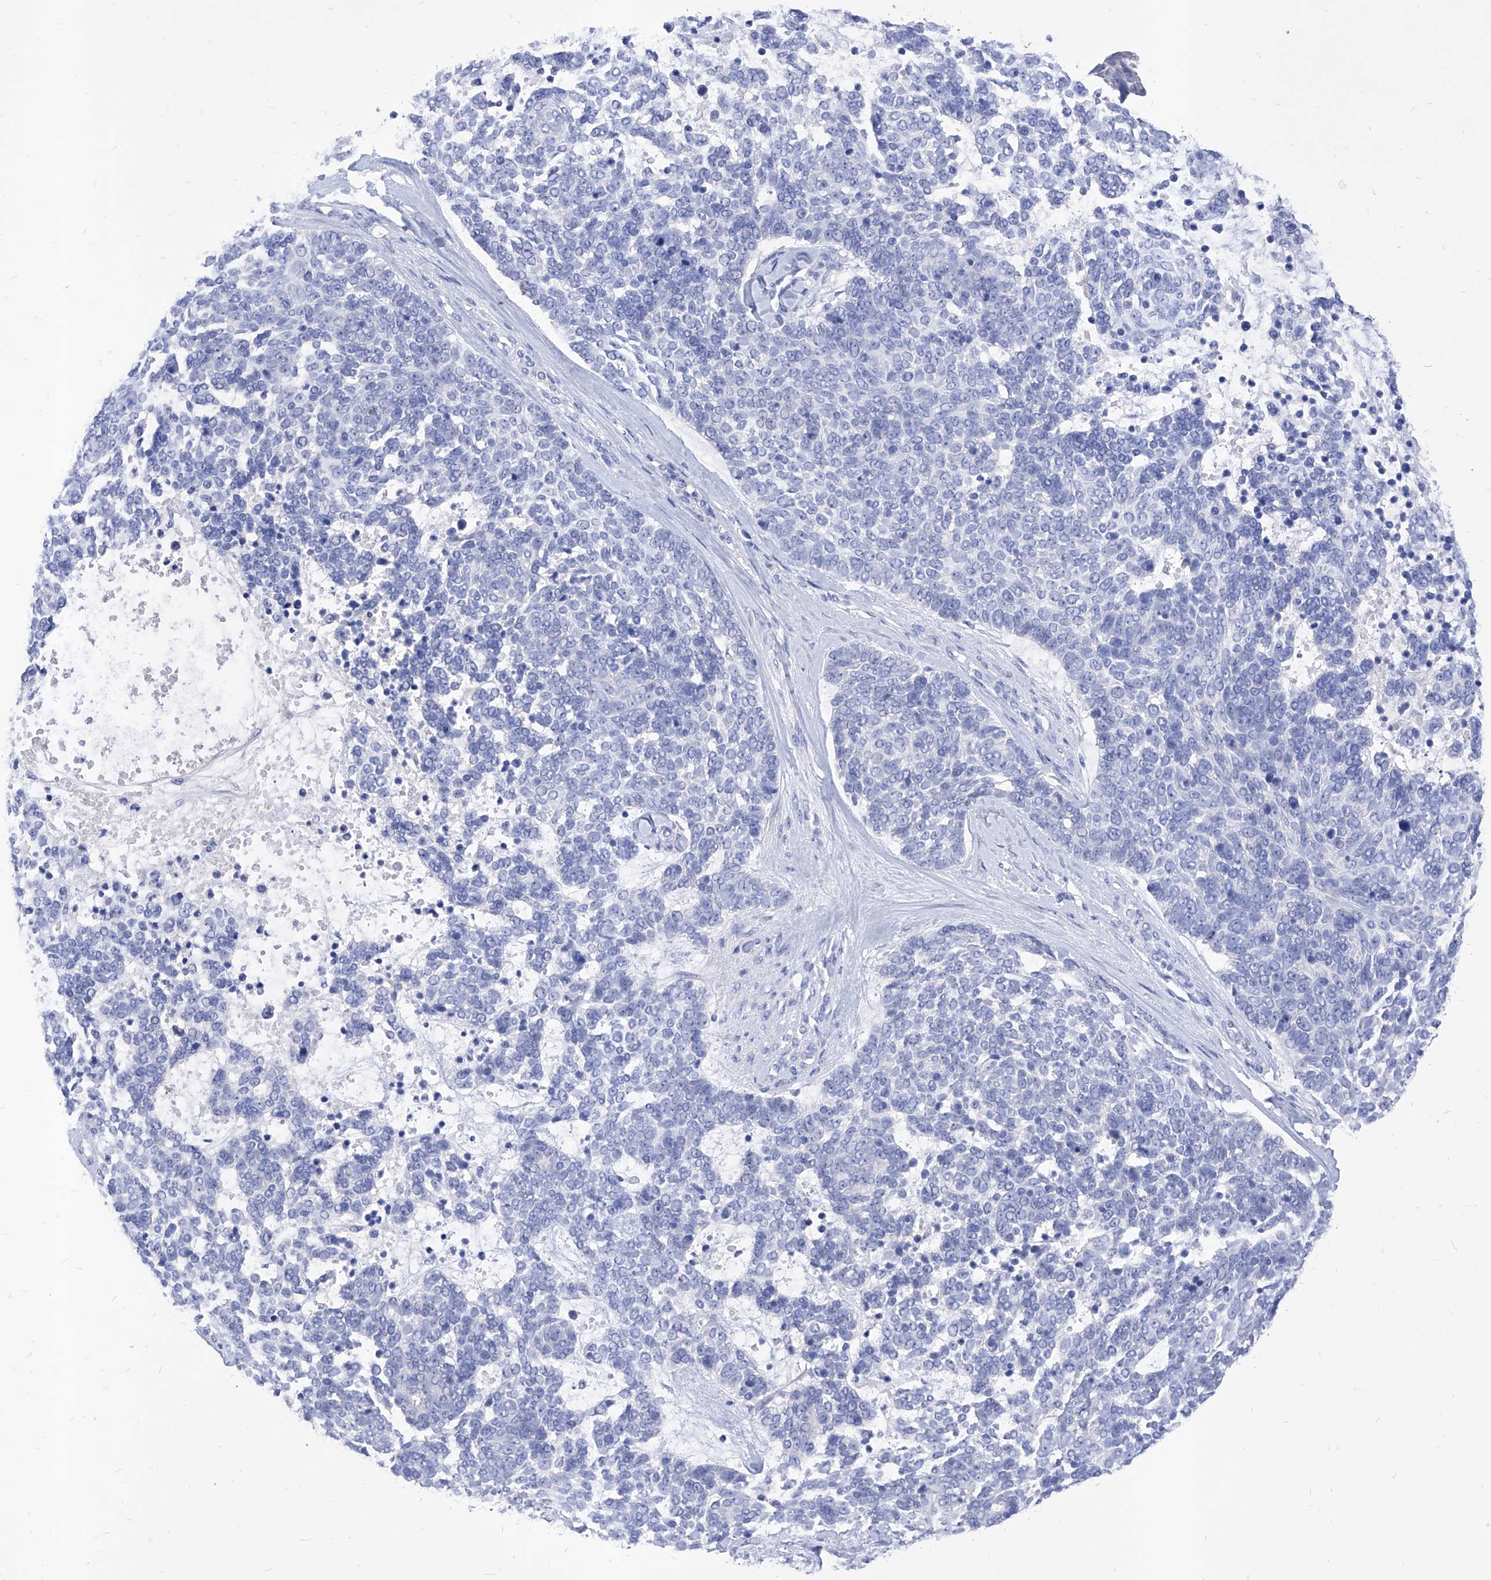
{"staining": {"intensity": "negative", "quantity": "none", "location": "none"}, "tissue": "skin cancer", "cell_type": "Tumor cells", "image_type": "cancer", "snomed": [{"axis": "morphology", "description": "Basal cell carcinoma"}, {"axis": "topography", "description": "Skin"}], "caption": "Protein analysis of skin cancer demonstrates no significant positivity in tumor cells. Brightfield microscopy of IHC stained with DAB (brown) and hematoxylin (blue), captured at high magnification.", "gene": "VAX1", "patient": {"sex": "female", "age": 81}}